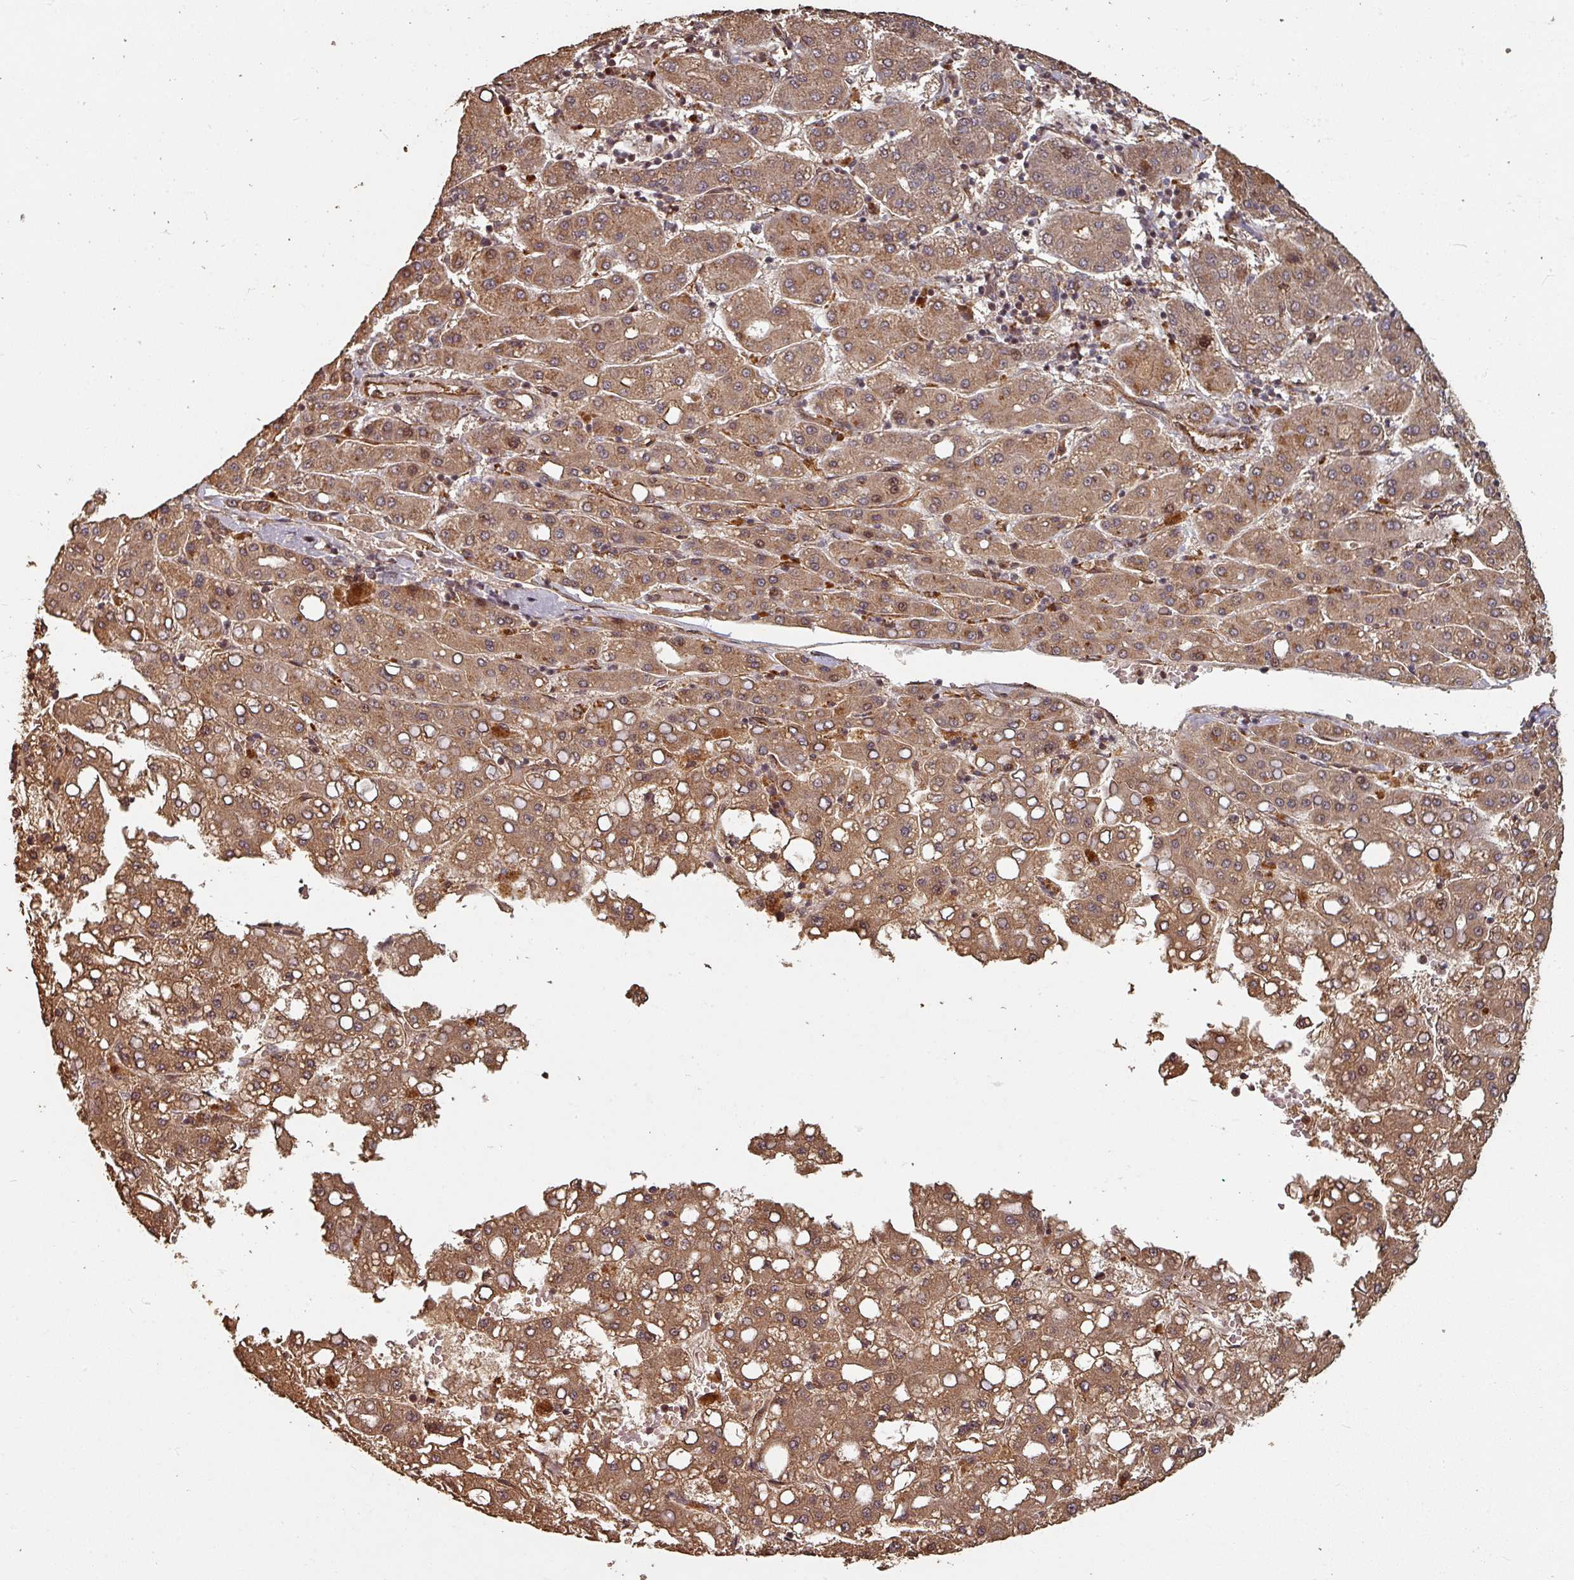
{"staining": {"intensity": "moderate", "quantity": ">75%", "location": "cytoplasmic/membranous"}, "tissue": "liver cancer", "cell_type": "Tumor cells", "image_type": "cancer", "snomed": [{"axis": "morphology", "description": "Carcinoma, Hepatocellular, NOS"}, {"axis": "topography", "description": "Liver"}], "caption": "High-power microscopy captured an IHC histopathology image of liver hepatocellular carcinoma, revealing moderate cytoplasmic/membranous staining in approximately >75% of tumor cells. The protein of interest is shown in brown color, while the nuclei are stained blue.", "gene": "EID1", "patient": {"sex": "male", "age": 65}}